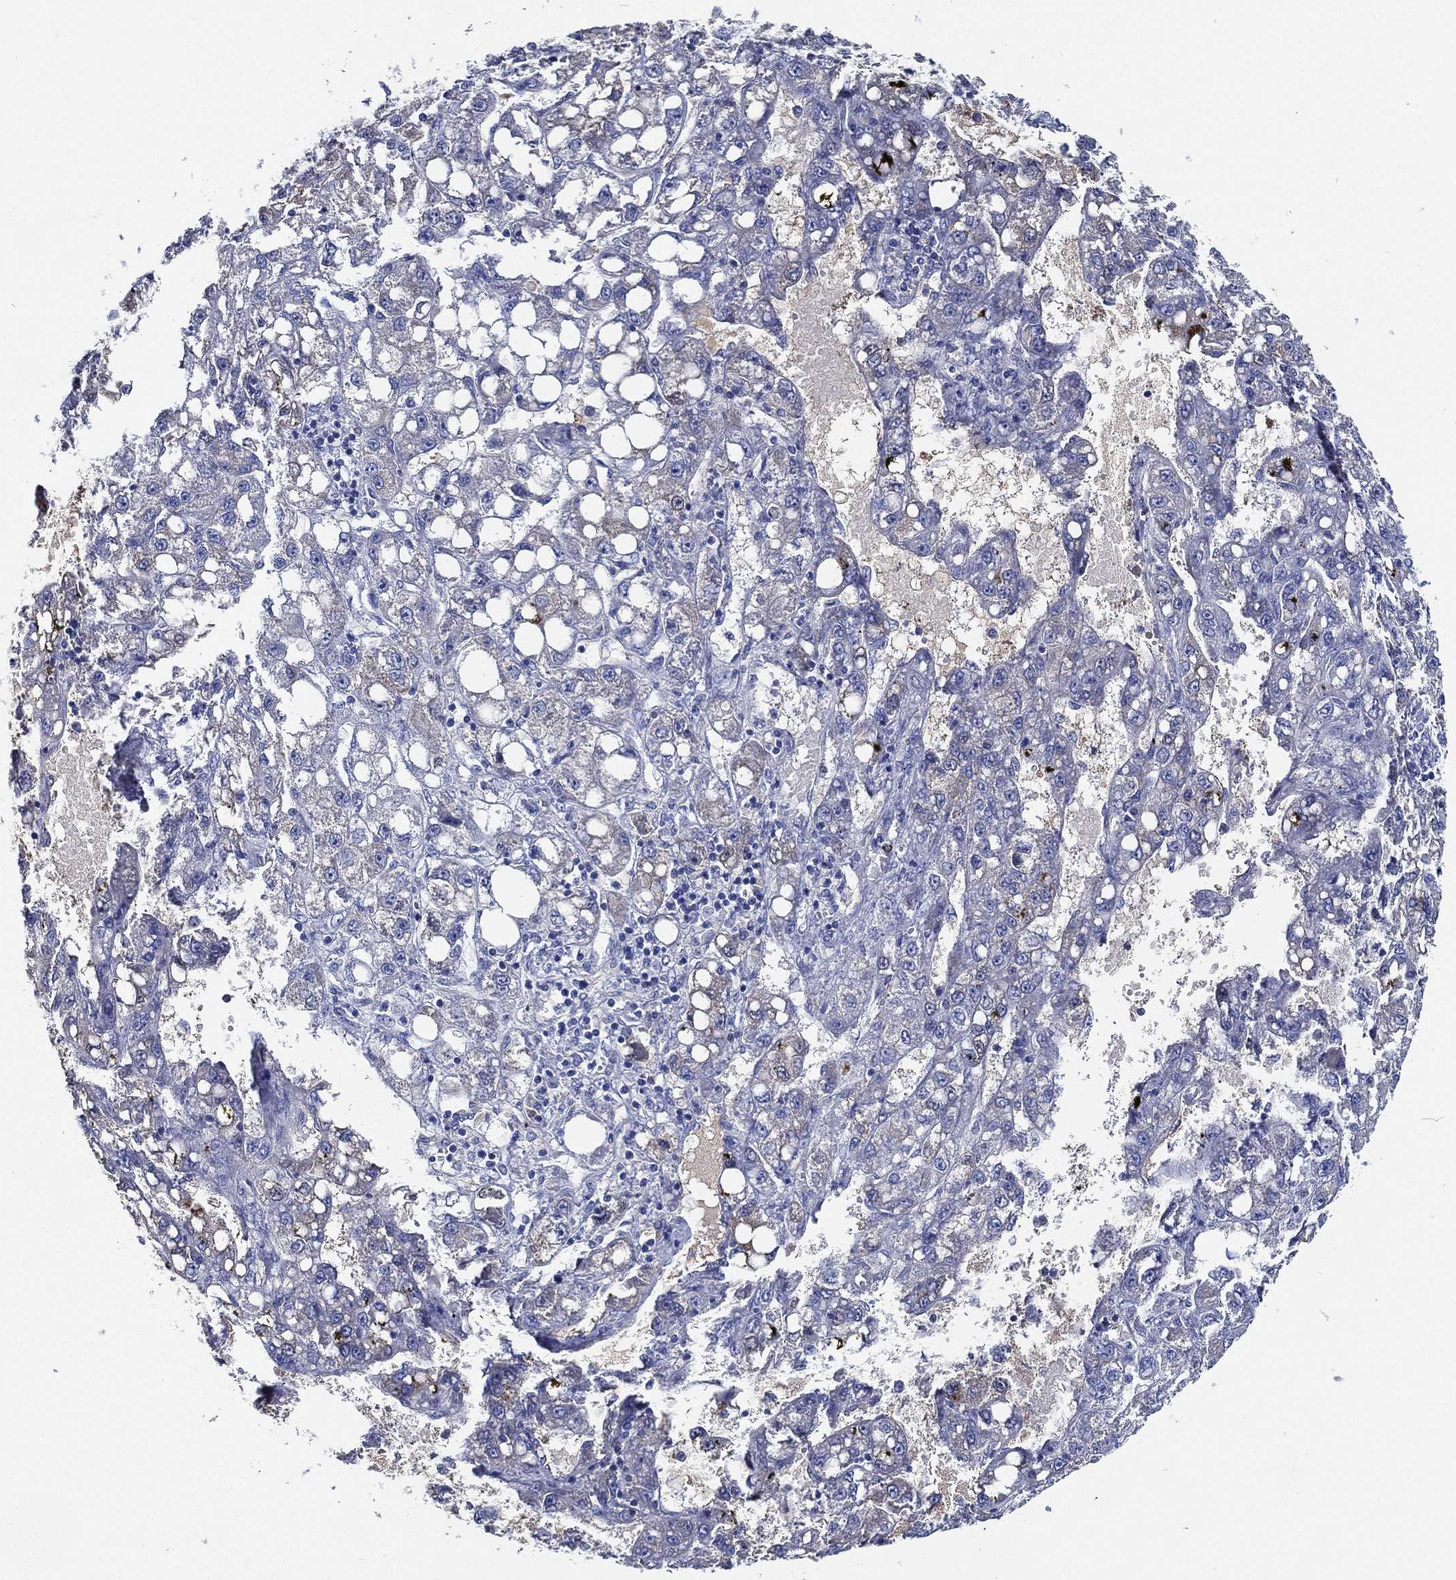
{"staining": {"intensity": "negative", "quantity": "none", "location": "none"}, "tissue": "liver cancer", "cell_type": "Tumor cells", "image_type": "cancer", "snomed": [{"axis": "morphology", "description": "Carcinoma, Hepatocellular, NOS"}, {"axis": "topography", "description": "Liver"}], "caption": "Tumor cells show no significant staining in liver hepatocellular carcinoma.", "gene": "TMPRSS11D", "patient": {"sex": "female", "age": 65}}